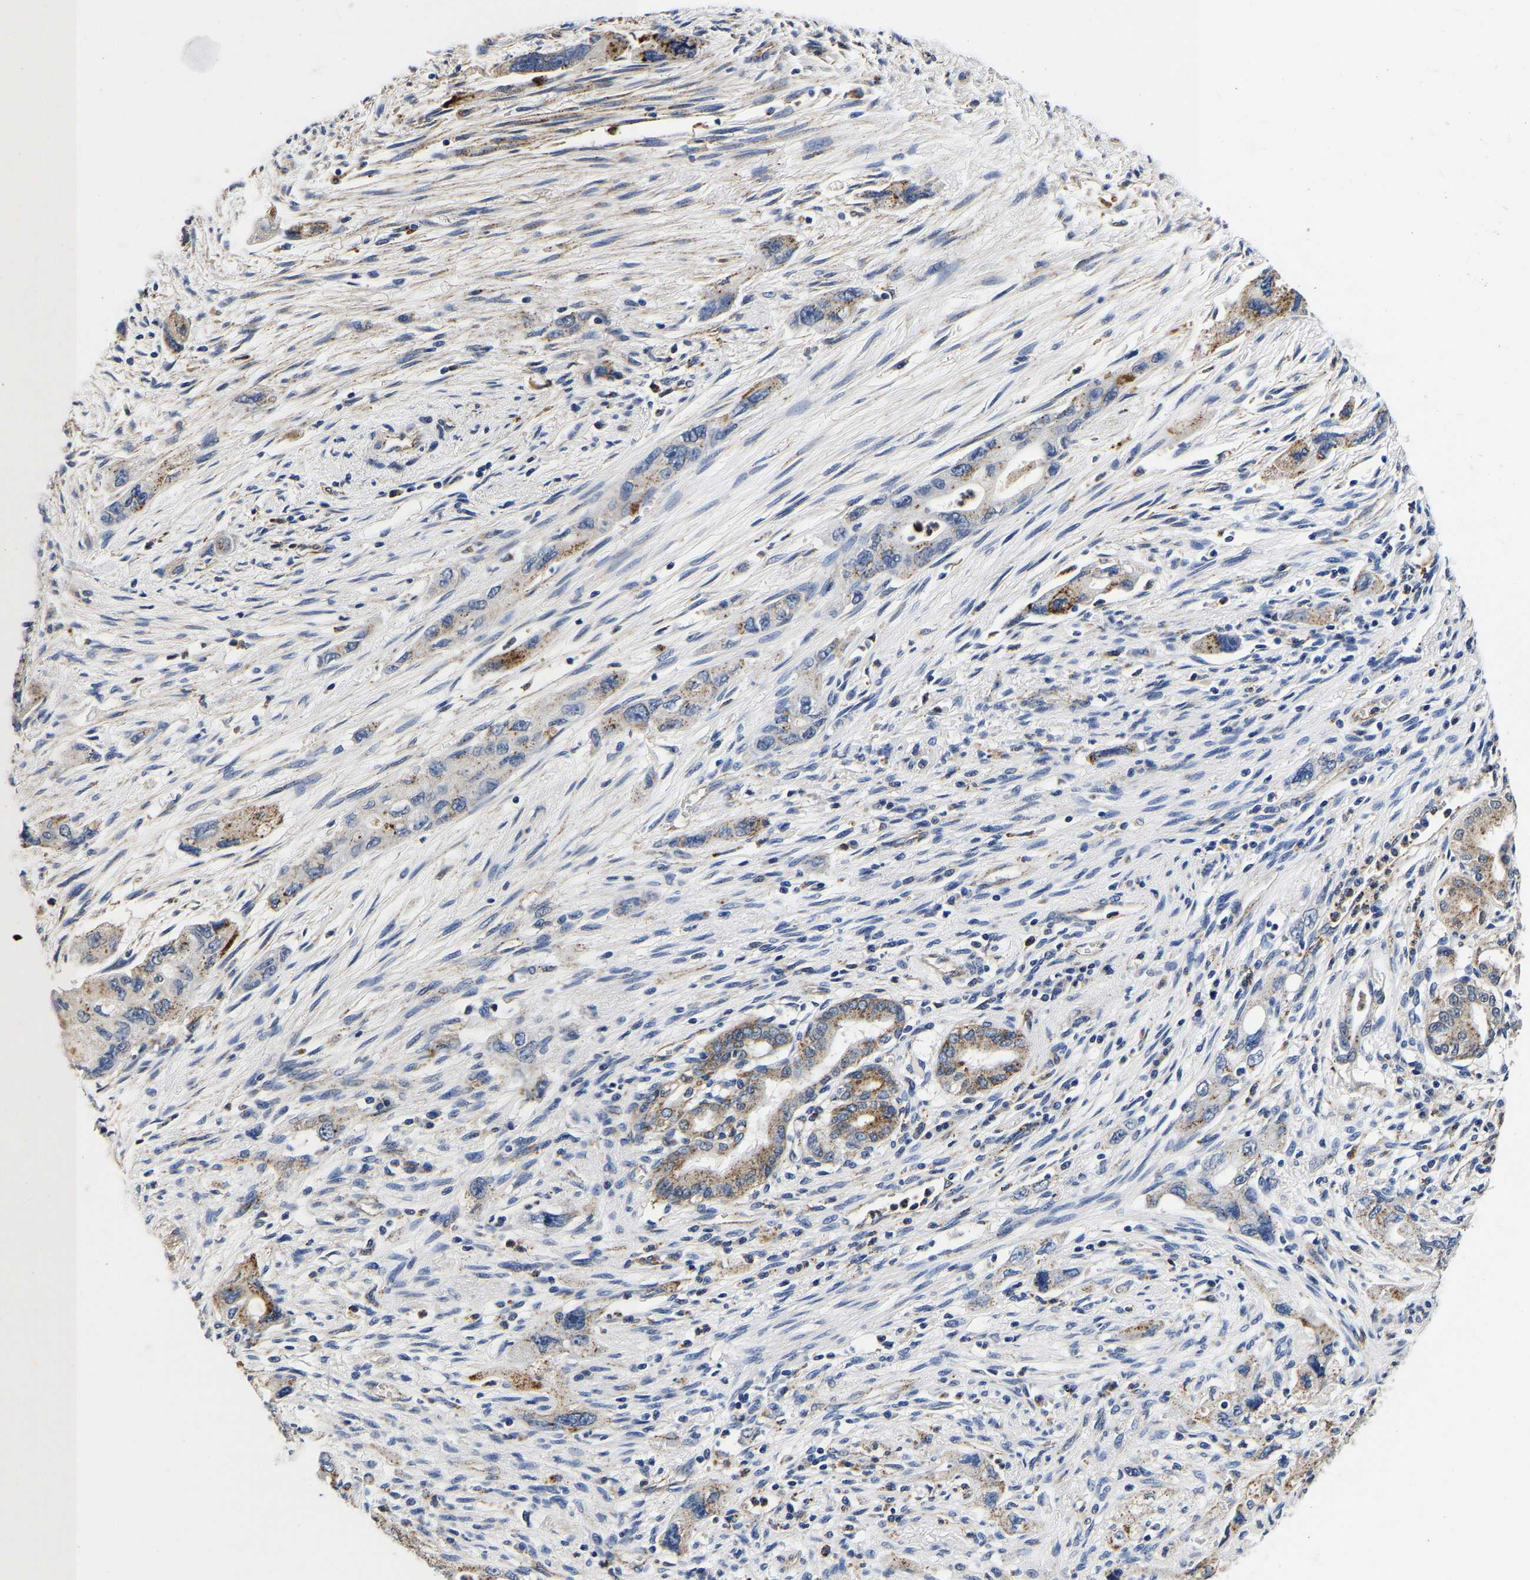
{"staining": {"intensity": "moderate", "quantity": "<25%", "location": "cytoplasmic/membranous"}, "tissue": "pancreatic cancer", "cell_type": "Tumor cells", "image_type": "cancer", "snomed": [{"axis": "morphology", "description": "Adenocarcinoma, NOS"}, {"axis": "topography", "description": "Pancreas"}], "caption": "Immunohistochemistry (DAB) staining of pancreatic cancer reveals moderate cytoplasmic/membranous protein positivity in about <25% of tumor cells.", "gene": "GRN", "patient": {"sex": "female", "age": 73}}